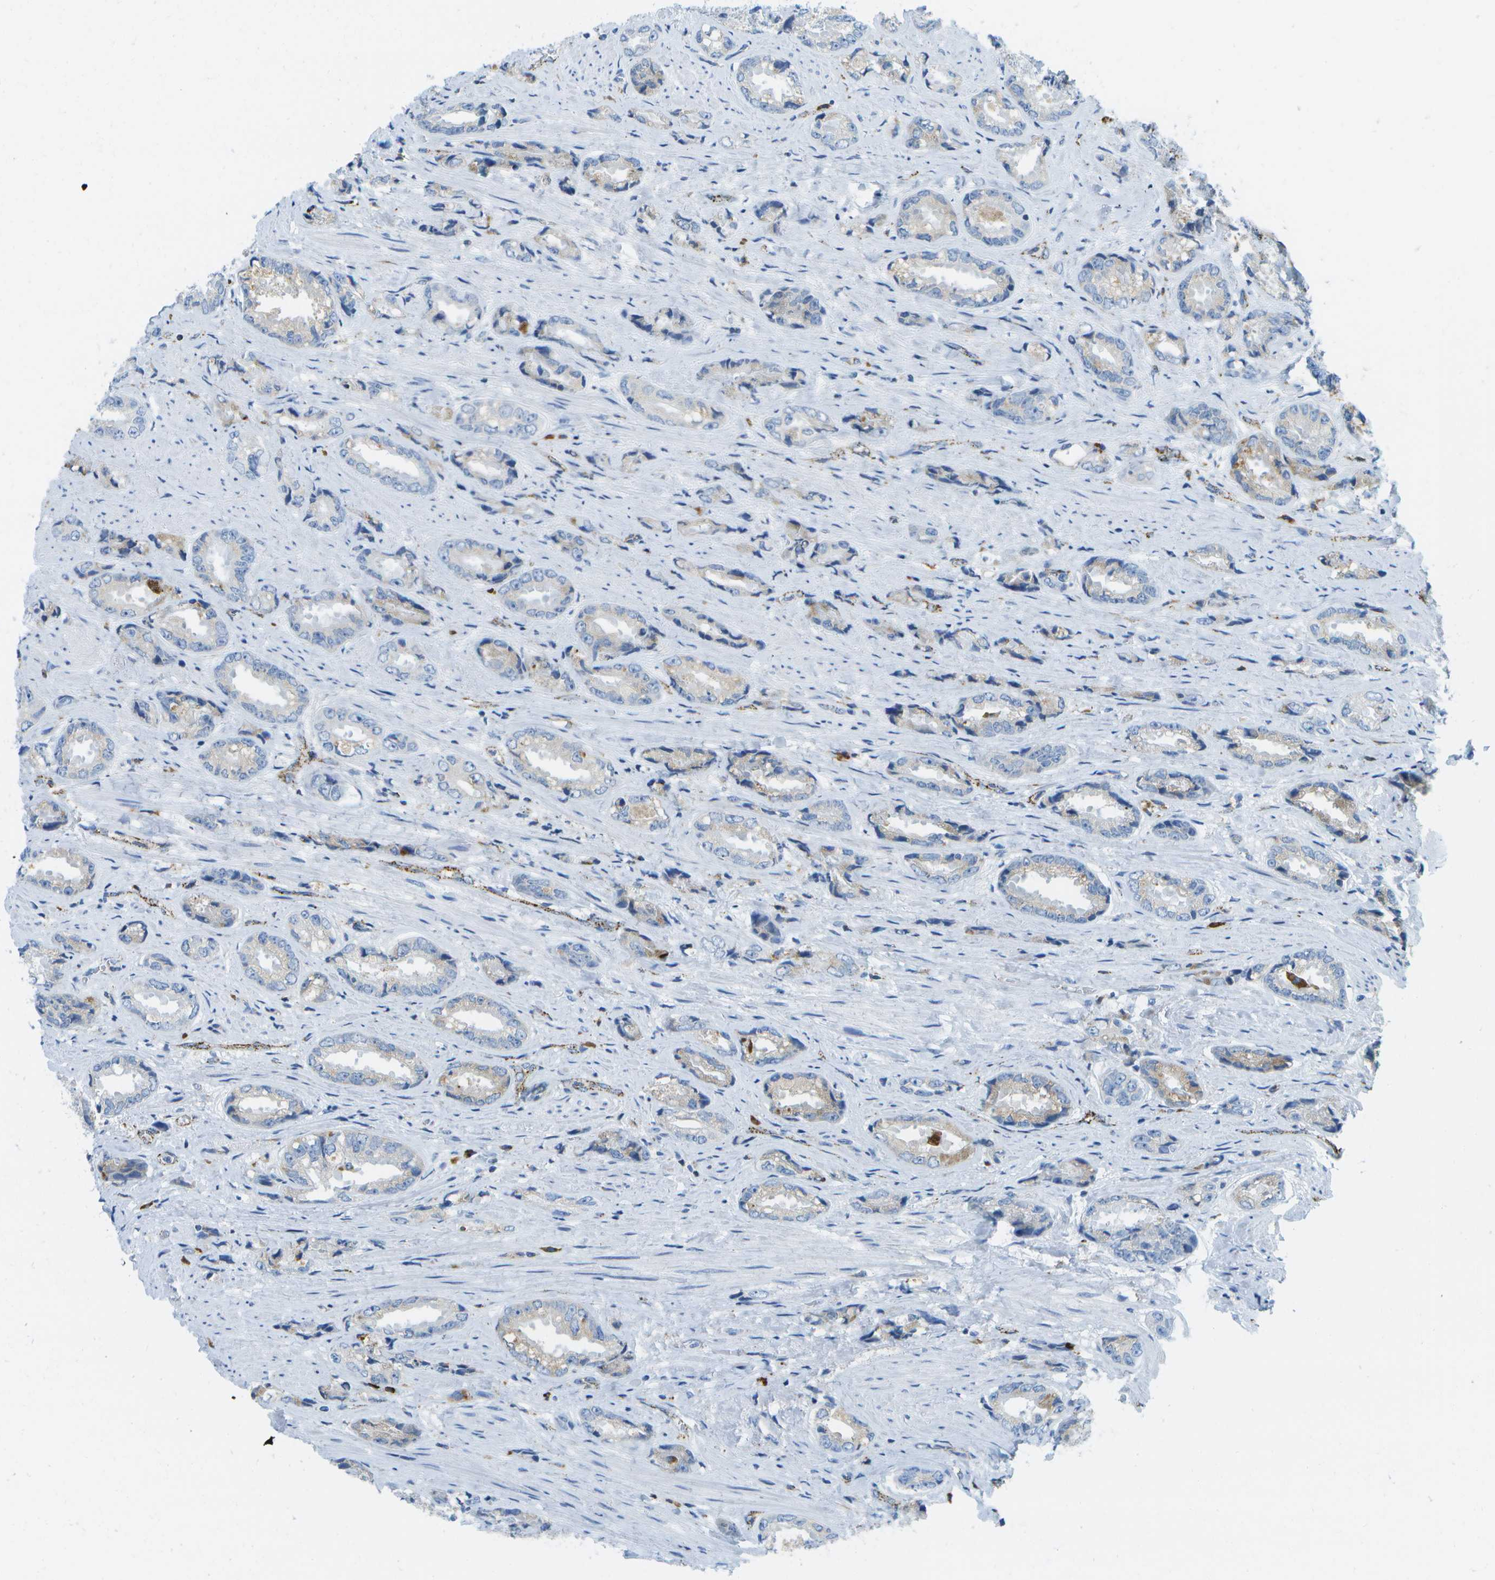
{"staining": {"intensity": "negative", "quantity": "none", "location": "none"}, "tissue": "prostate cancer", "cell_type": "Tumor cells", "image_type": "cancer", "snomed": [{"axis": "morphology", "description": "Adenocarcinoma, High grade"}, {"axis": "topography", "description": "Prostate"}], "caption": "Immunohistochemical staining of prostate cancer (adenocarcinoma (high-grade)) exhibits no significant expression in tumor cells.", "gene": "PRCP", "patient": {"sex": "male", "age": 61}}